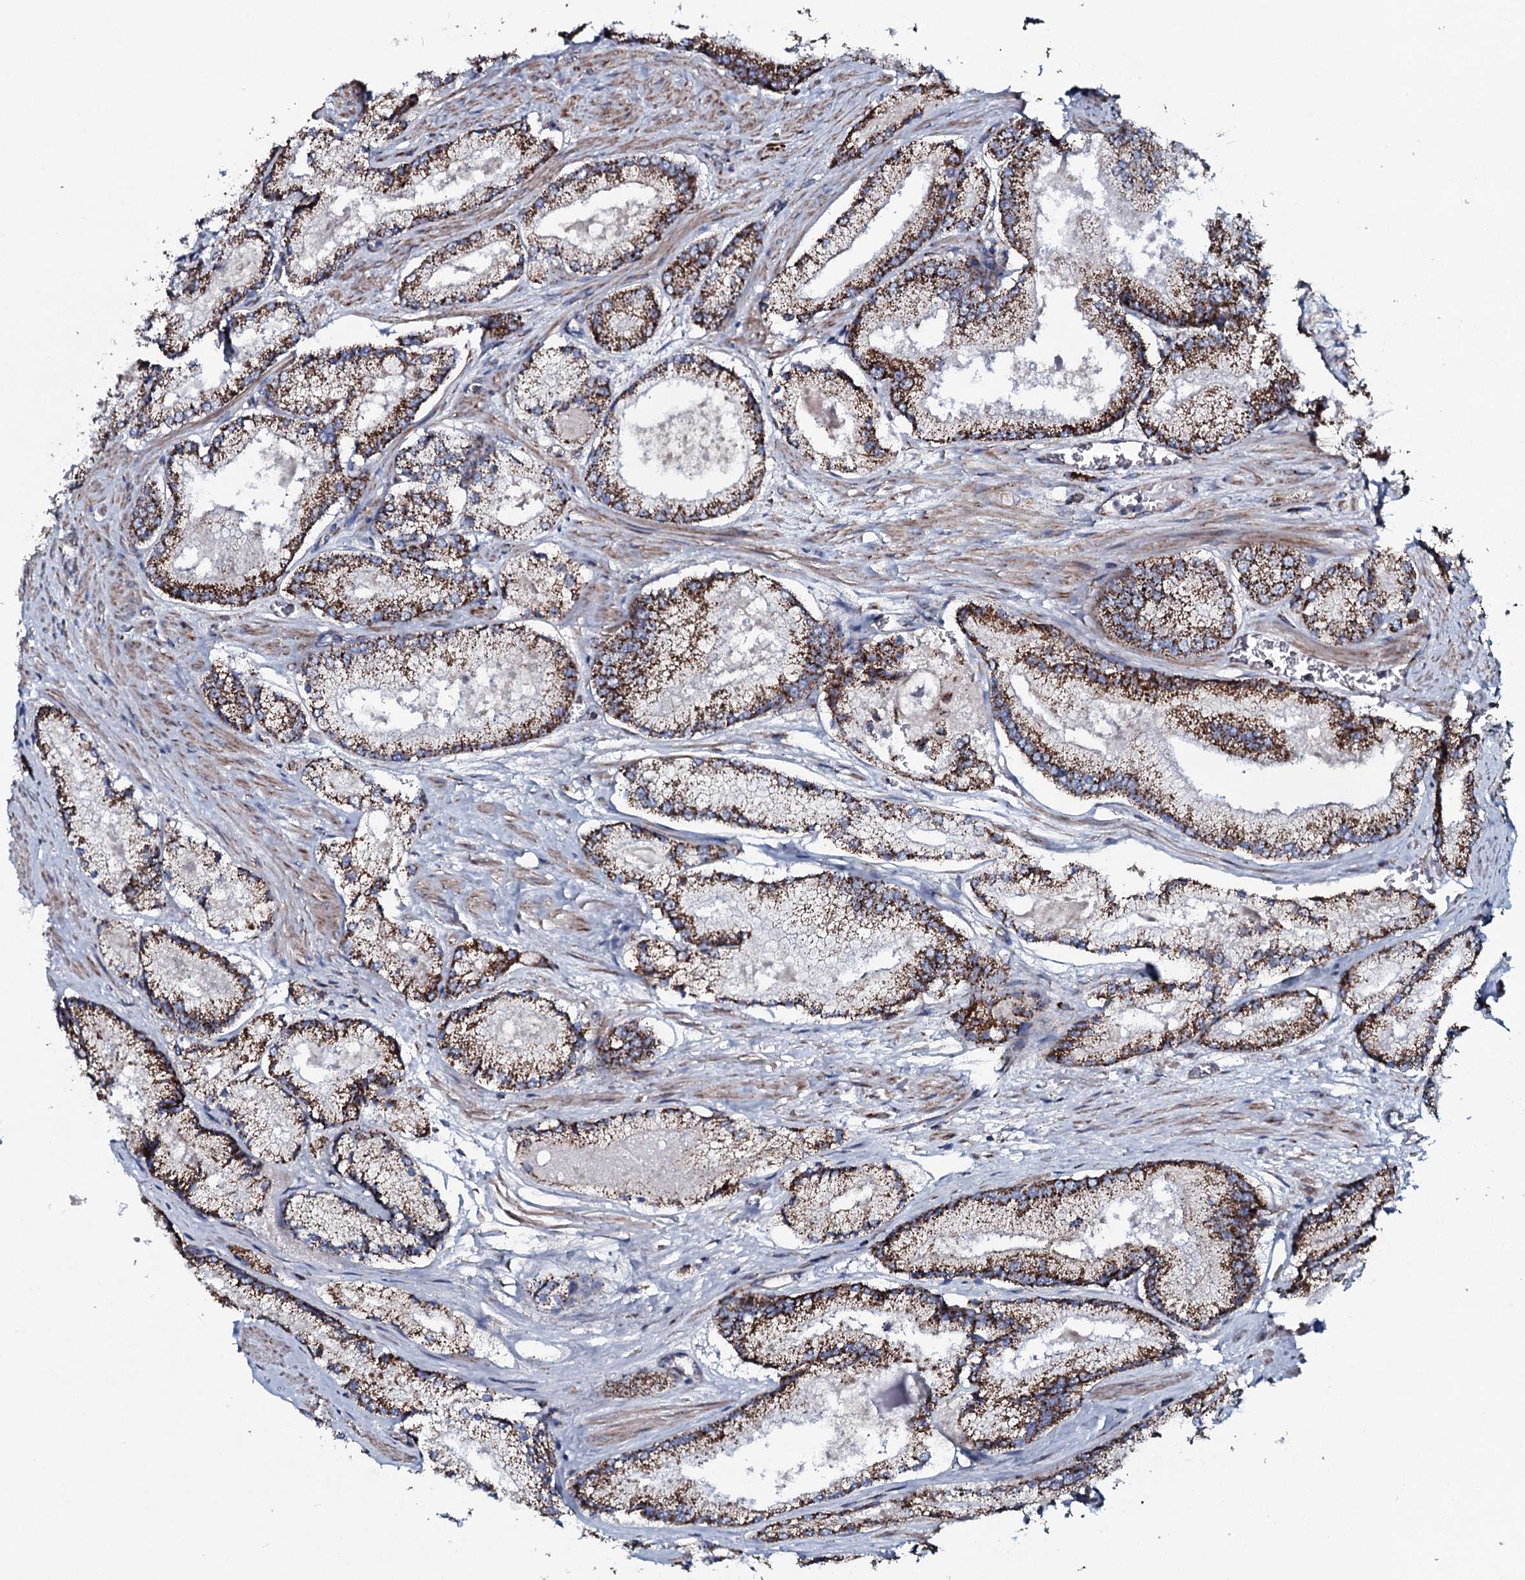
{"staining": {"intensity": "strong", "quantity": ">75%", "location": "cytoplasmic/membranous"}, "tissue": "prostate cancer", "cell_type": "Tumor cells", "image_type": "cancer", "snomed": [{"axis": "morphology", "description": "Adenocarcinoma, Low grade"}, {"axis": "topography", "description": "Prostate"}], "caption": "Prostate low-grade adenocarcinoma stained with a brown dye displays strong cytoplasmic/membranous positive positivity in approximately >75% of tumor cells.", "gene": "EVC2", "patient": {"sex": "male", "age": 74}}